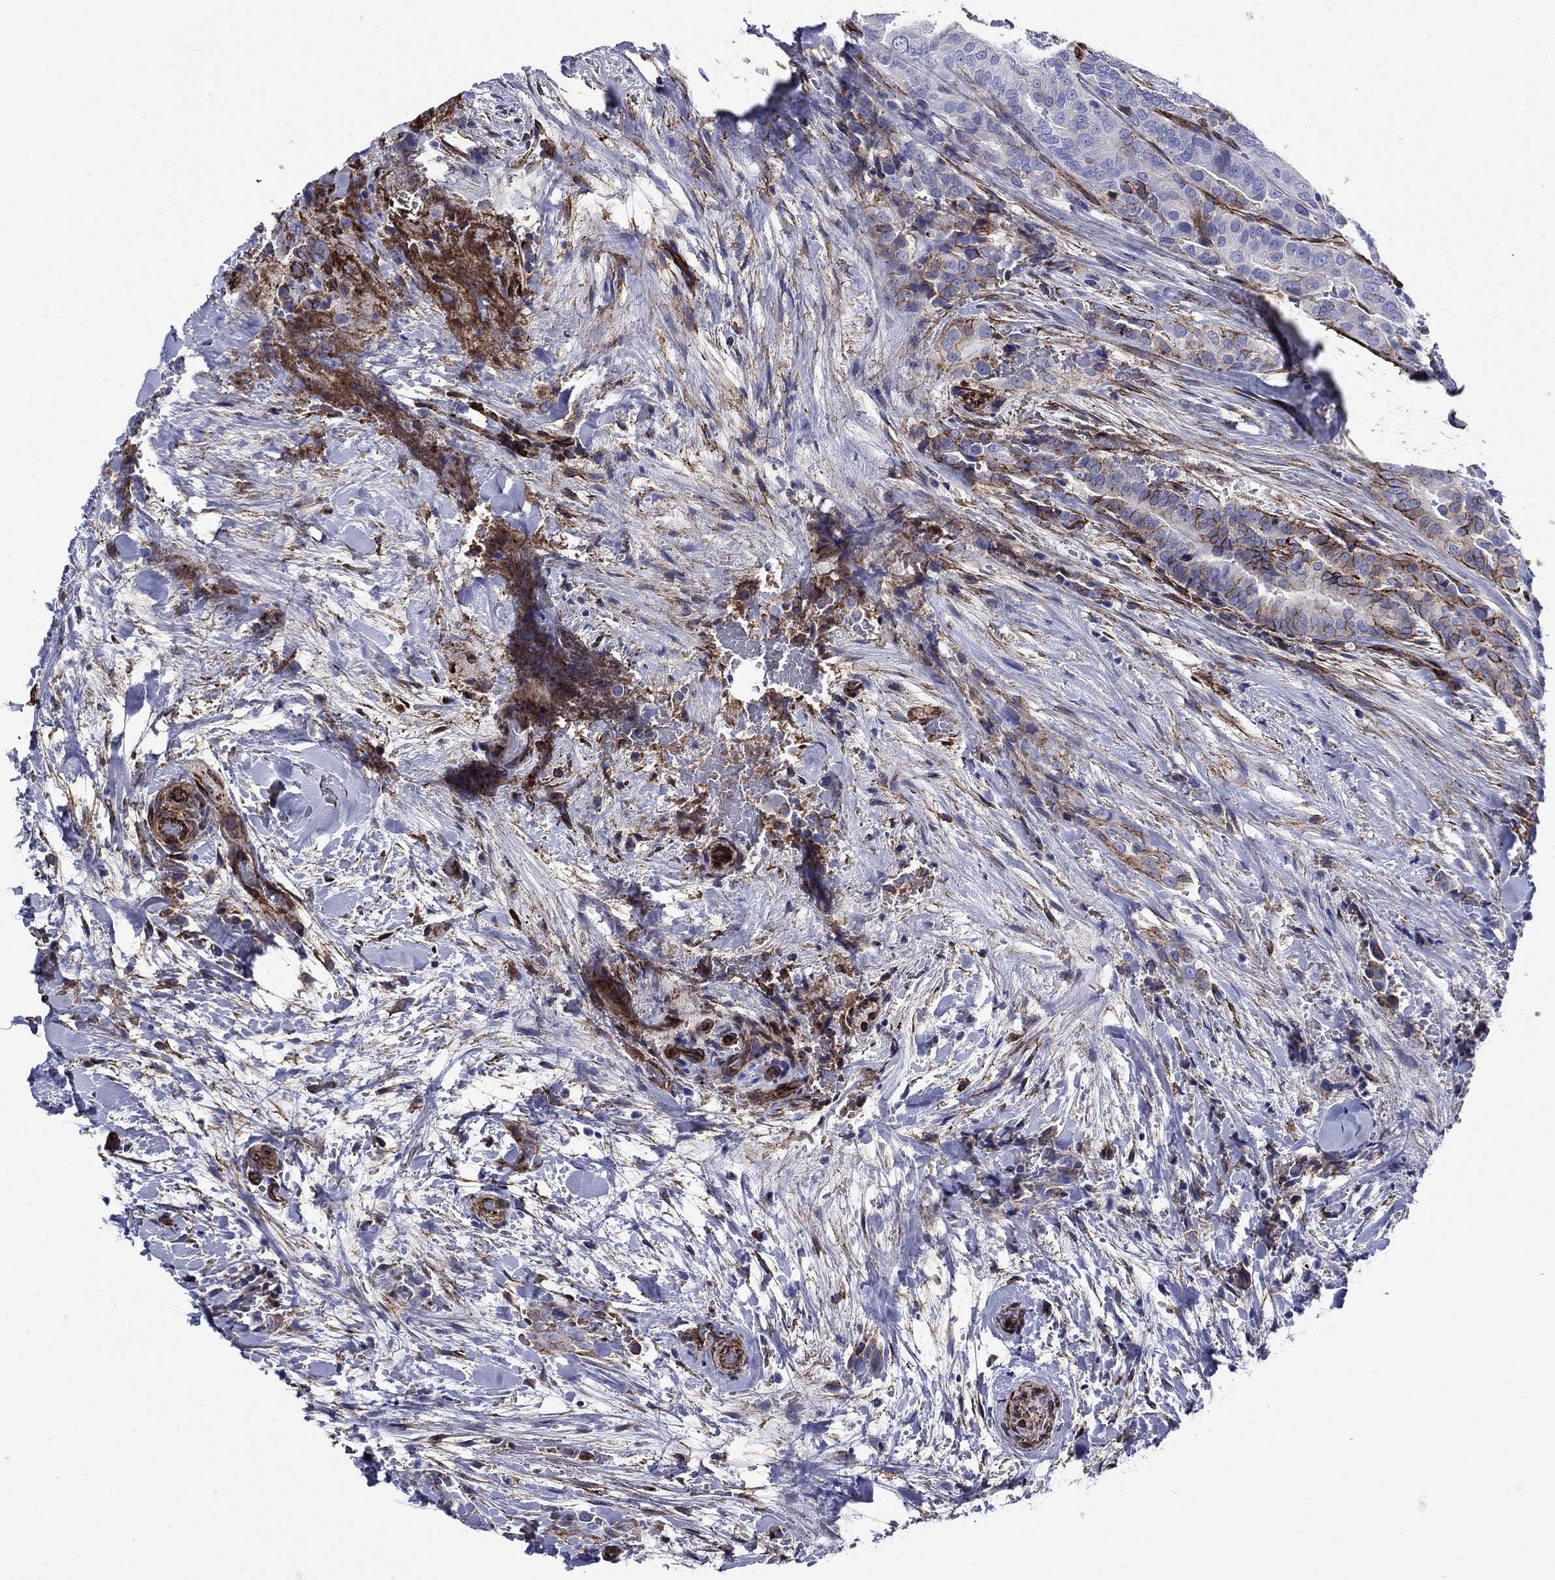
{"staining": {"intensity": "strong", "quantity": "<25%", "location": "cytoplasmic/membranous"}, "tissue": "thyroid cancer", "cell_type": "Tumor cells", "image_type": "cancer", "snomed": [{"axis": "morphology", "description": "Papillary adenocarcinoma, NOS"}, {"axis": "topography", "description": "Thyroid gland"}], "caption": "A brown stain highlights strong cytoplasmic/membranous staining of a protein in thyroid papillary adenocarcinoma tumor cells. (DAB (3,3'-diaminobenzidine) IHC, brown staining for protein, blue staining for nuclei).", "gene": "VTN", "patient": {"sex": "male", "age": 61}}